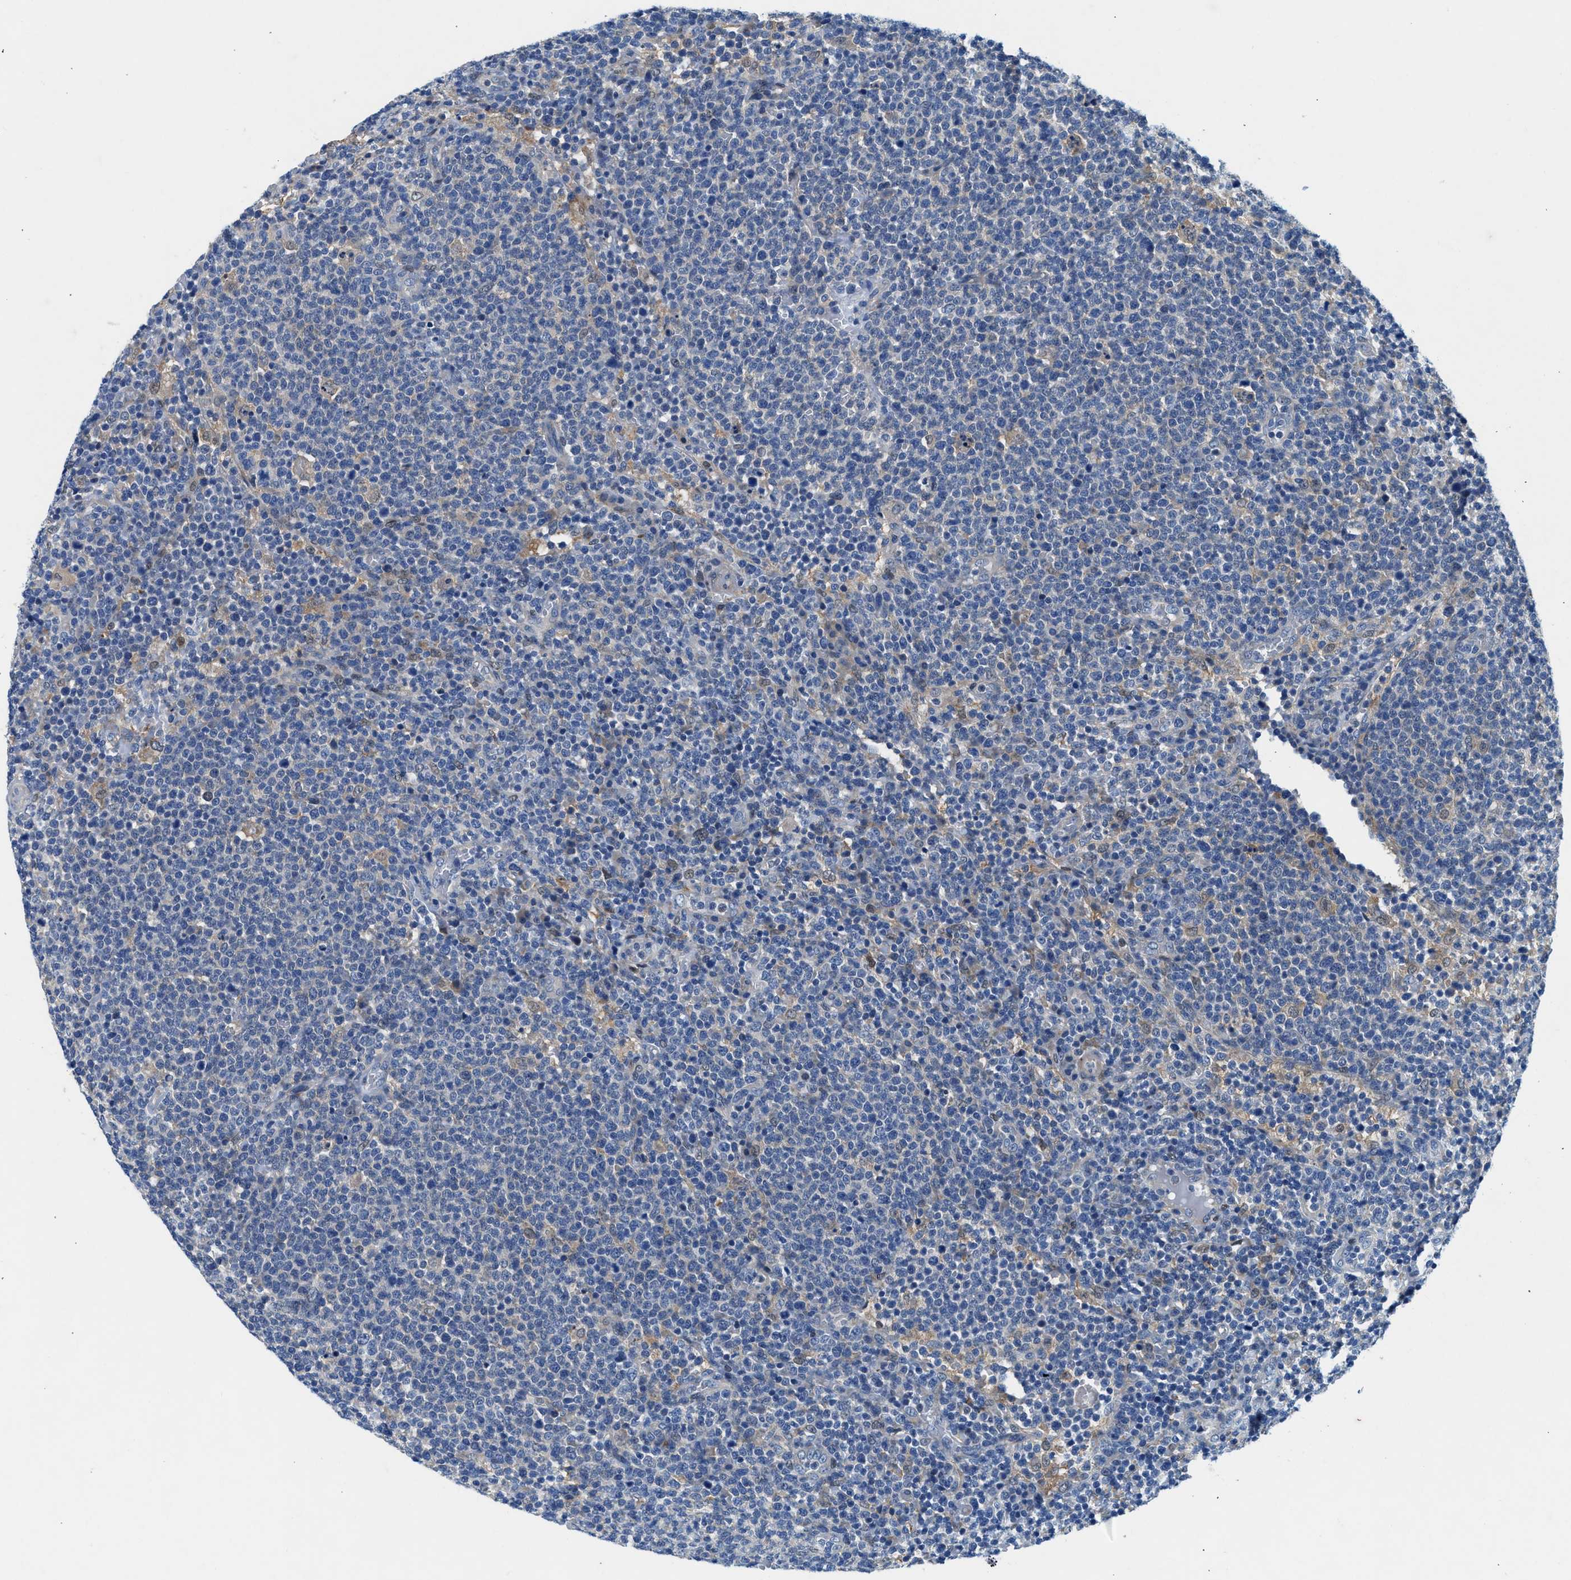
{"staining": {"intensity": "weak", "quantity": "<25%", "location": "nuclear"}, "tissue": "lymphoma", "cell_type": "Tumor cells", "image_type": "cancer", "snomed": [{"axis": "morphology", "description": "Malignant lymphoma, non-Hodgkin's type, High grade"}, {"axis": "topography", "description": "Lymph node"}], "caption": "Image shows no protein expression in tumor cells of malignant lymphoma, non-Hodgkin's type (high-grade) tissue.", "gene": "COPS2", "patient": {"sex": "male", "age": 61}}